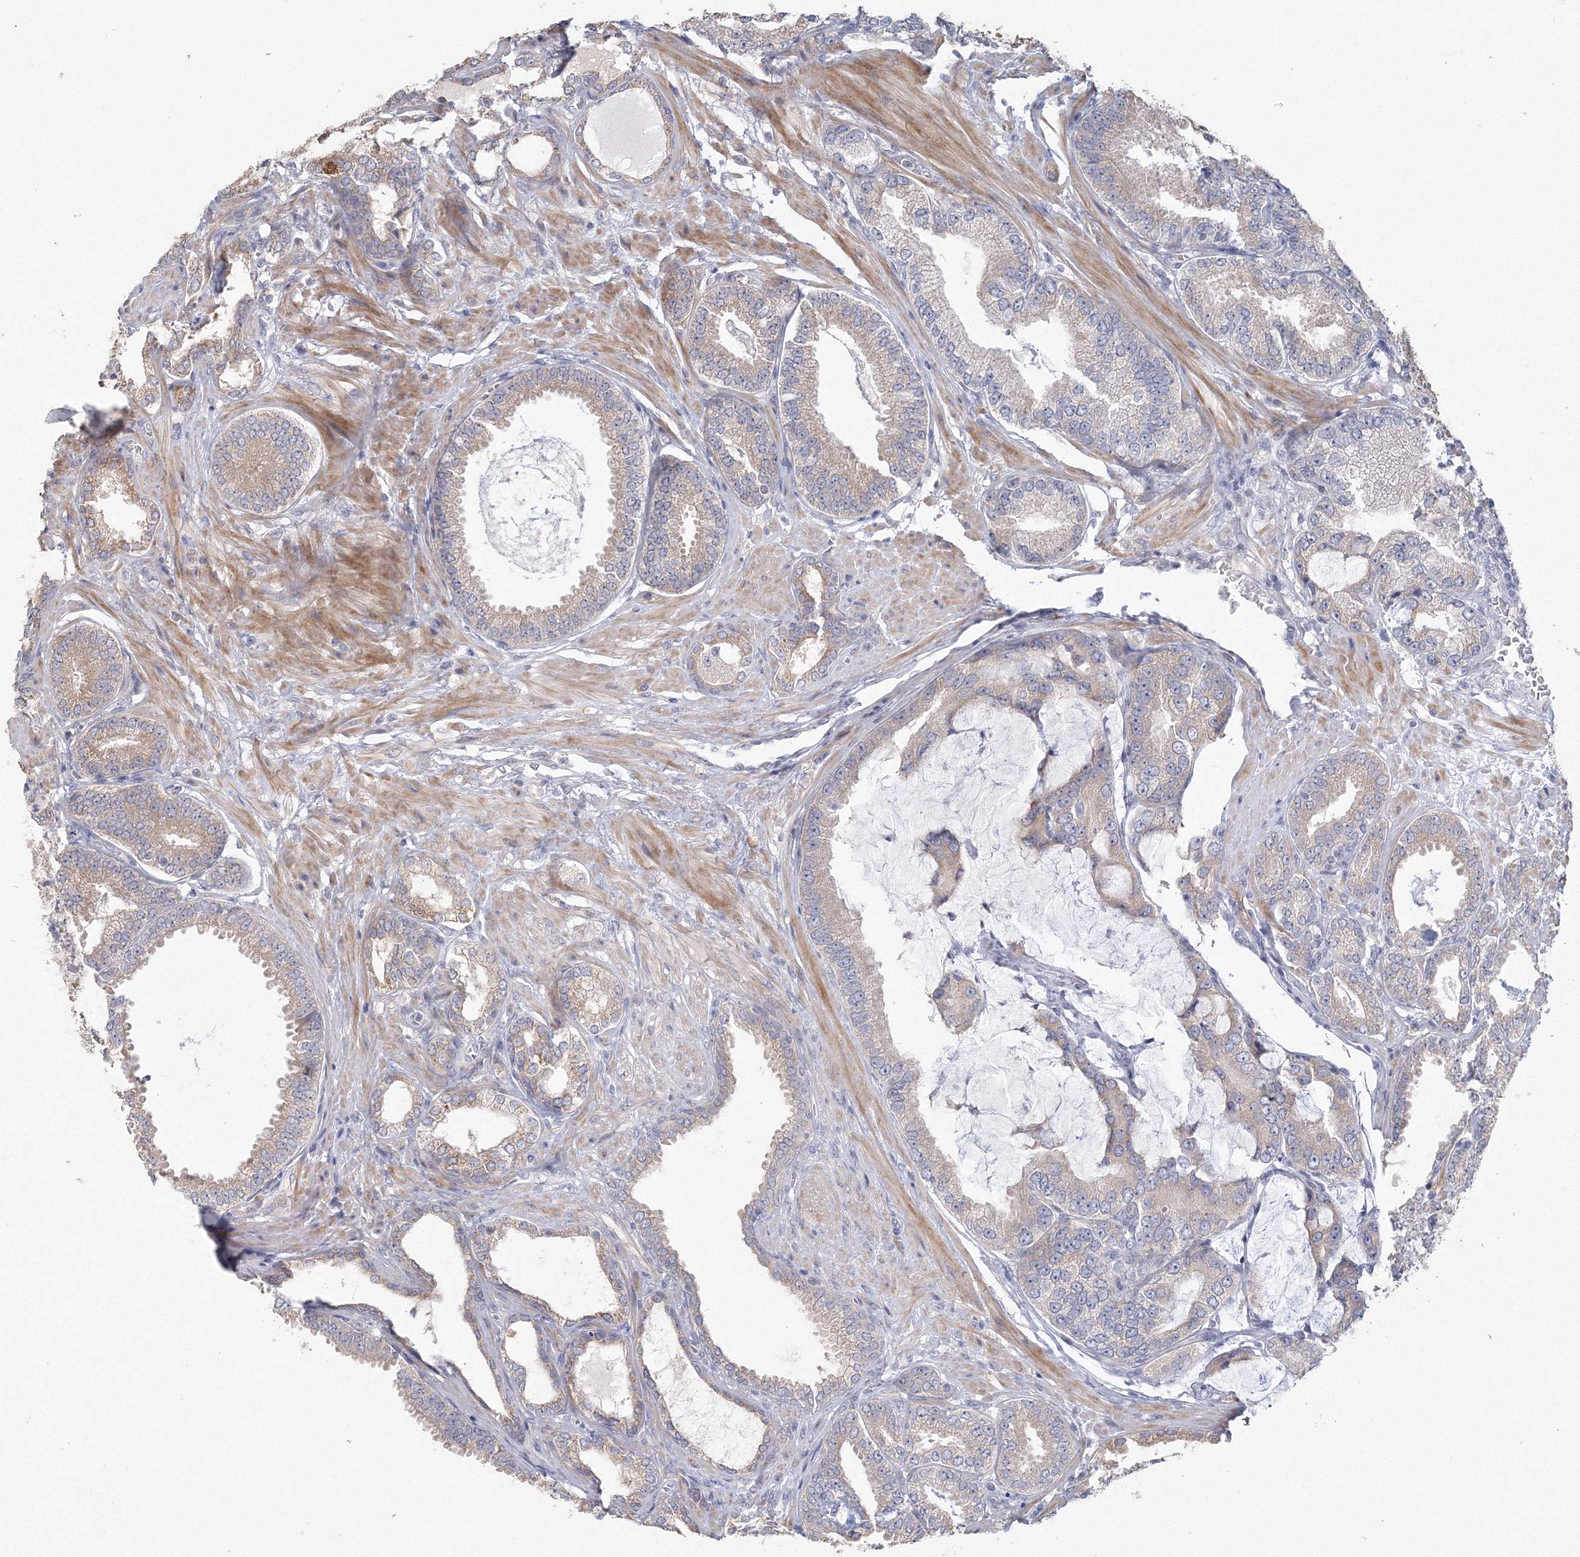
{"staining": {"intensity": "weak", "quantity": "25%-75%", "location": "cytoplasmic/membranous"}, "tissue": "prostate cancer", "cell_type": "Tumor cells", "image_type": "cancer", "snomed": [{"axis": "morphology", "description": "Adenocarcinoma, Low grade"}, {"axis": "topography", "description": "Prostate"}], "caption": "The photomicrograph displays staining of adenocarcinoma (low-grade) (prostate), revealing weak cytoplasmic/membranous protein staining (brown color) within tumor cells.", "gene": "TACC2", "patient": {"sex": "male", "age": 71}}